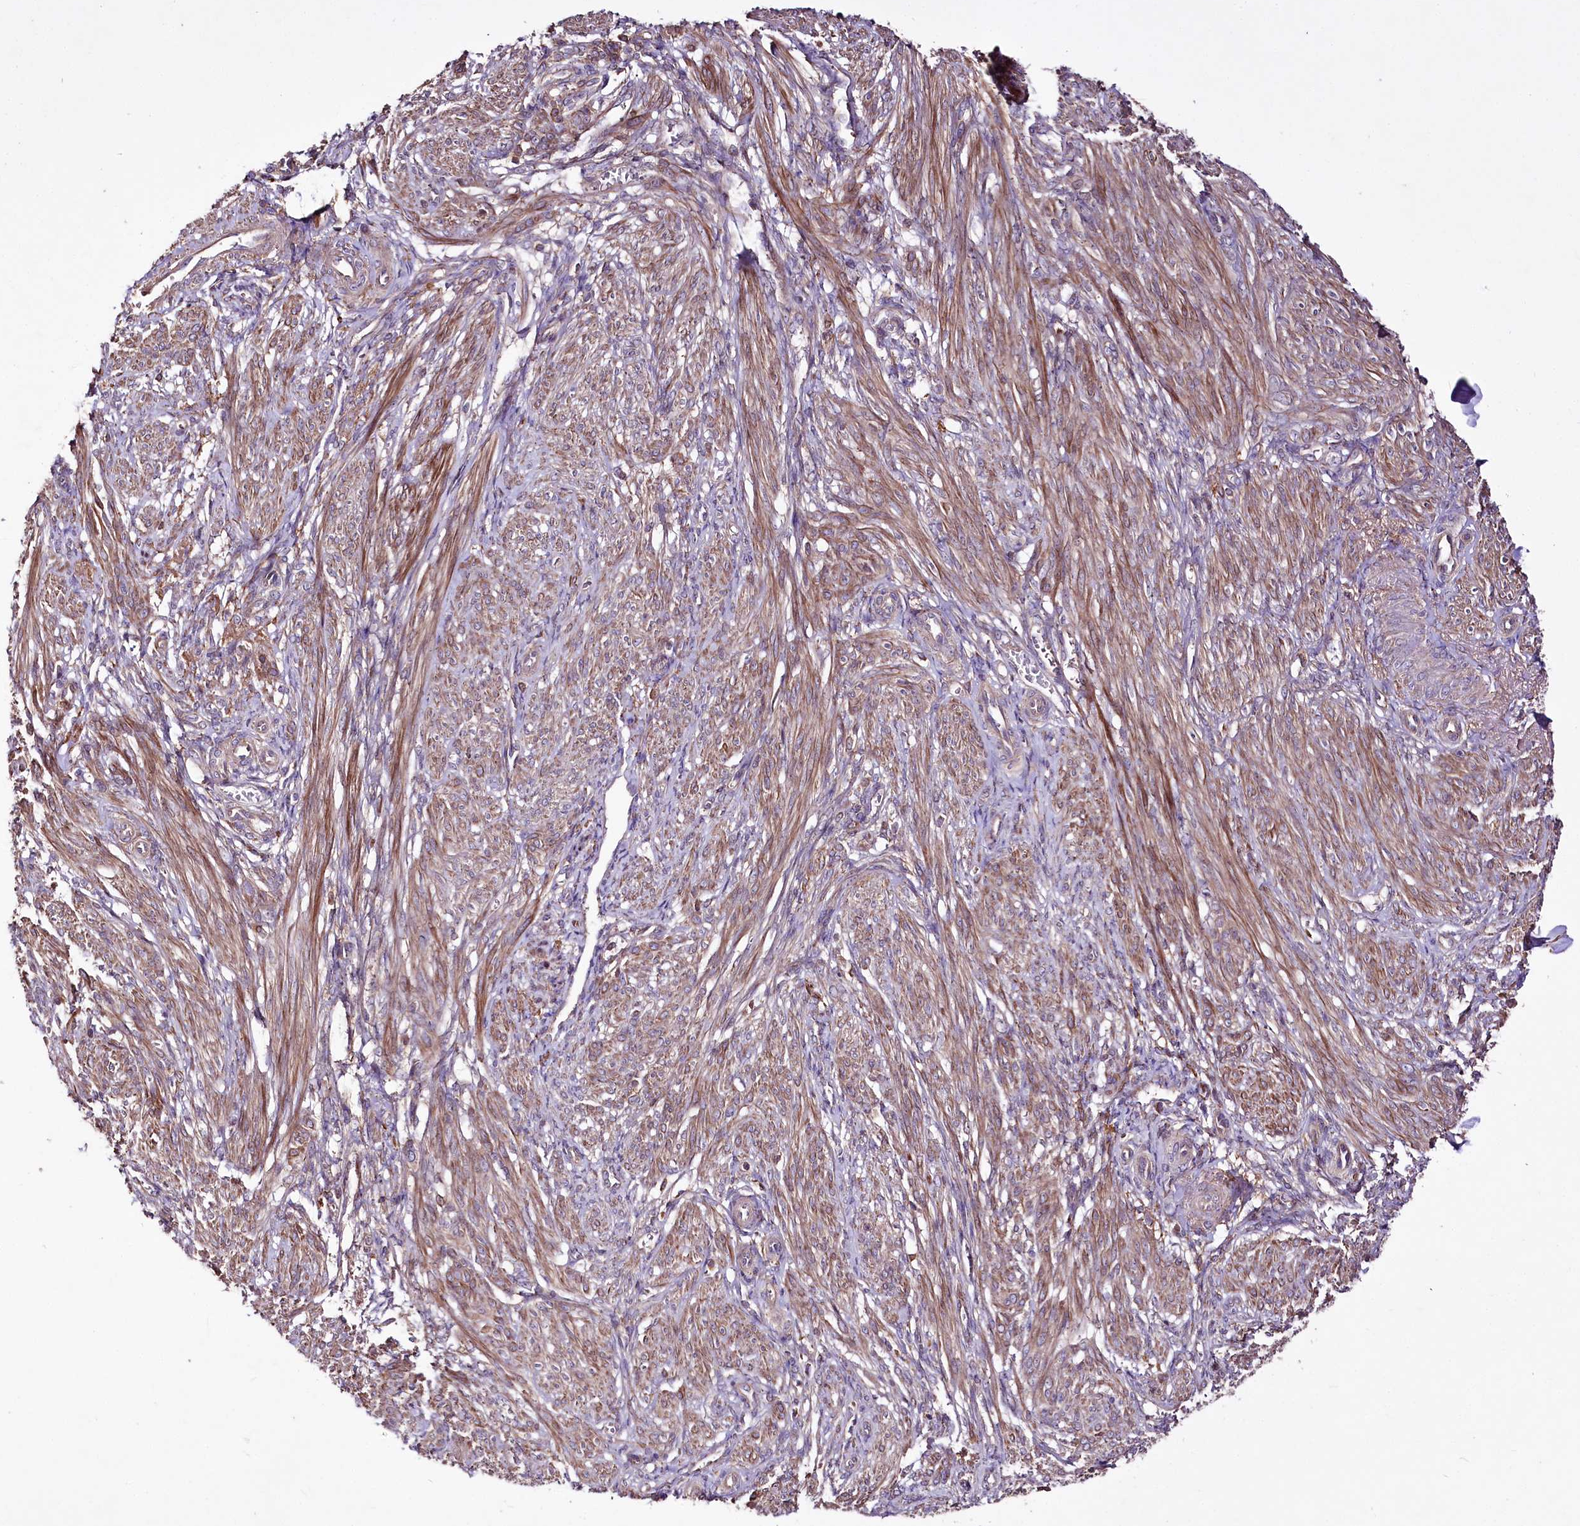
{"staining": {"intensity": "moderate", "quantity": "25%-75%", "location": "cytoplasmic/membranous"}, "tissue": "smooth muscle", "cell_type": "Smooth muscle cells", "image_type": "normal", "snomed": [{"axis": "morphology", "description": "Normal tissue, NOS"}, {"axis": "topography", "description": "Smooth muscle"}], "caption": "Immunohistochemistry photomicrograph of unremarkable smooth muscle: human smooth muscle stained using IHC exhibits medium levels of moderate protein expression localized specifically in the cytoplasmic/membranous of smooth muscle cells, appearing as a cytoplasmic/membranous brown color.", "gene": "WWC1", "patient": {"sex": "female", "age": 39}}